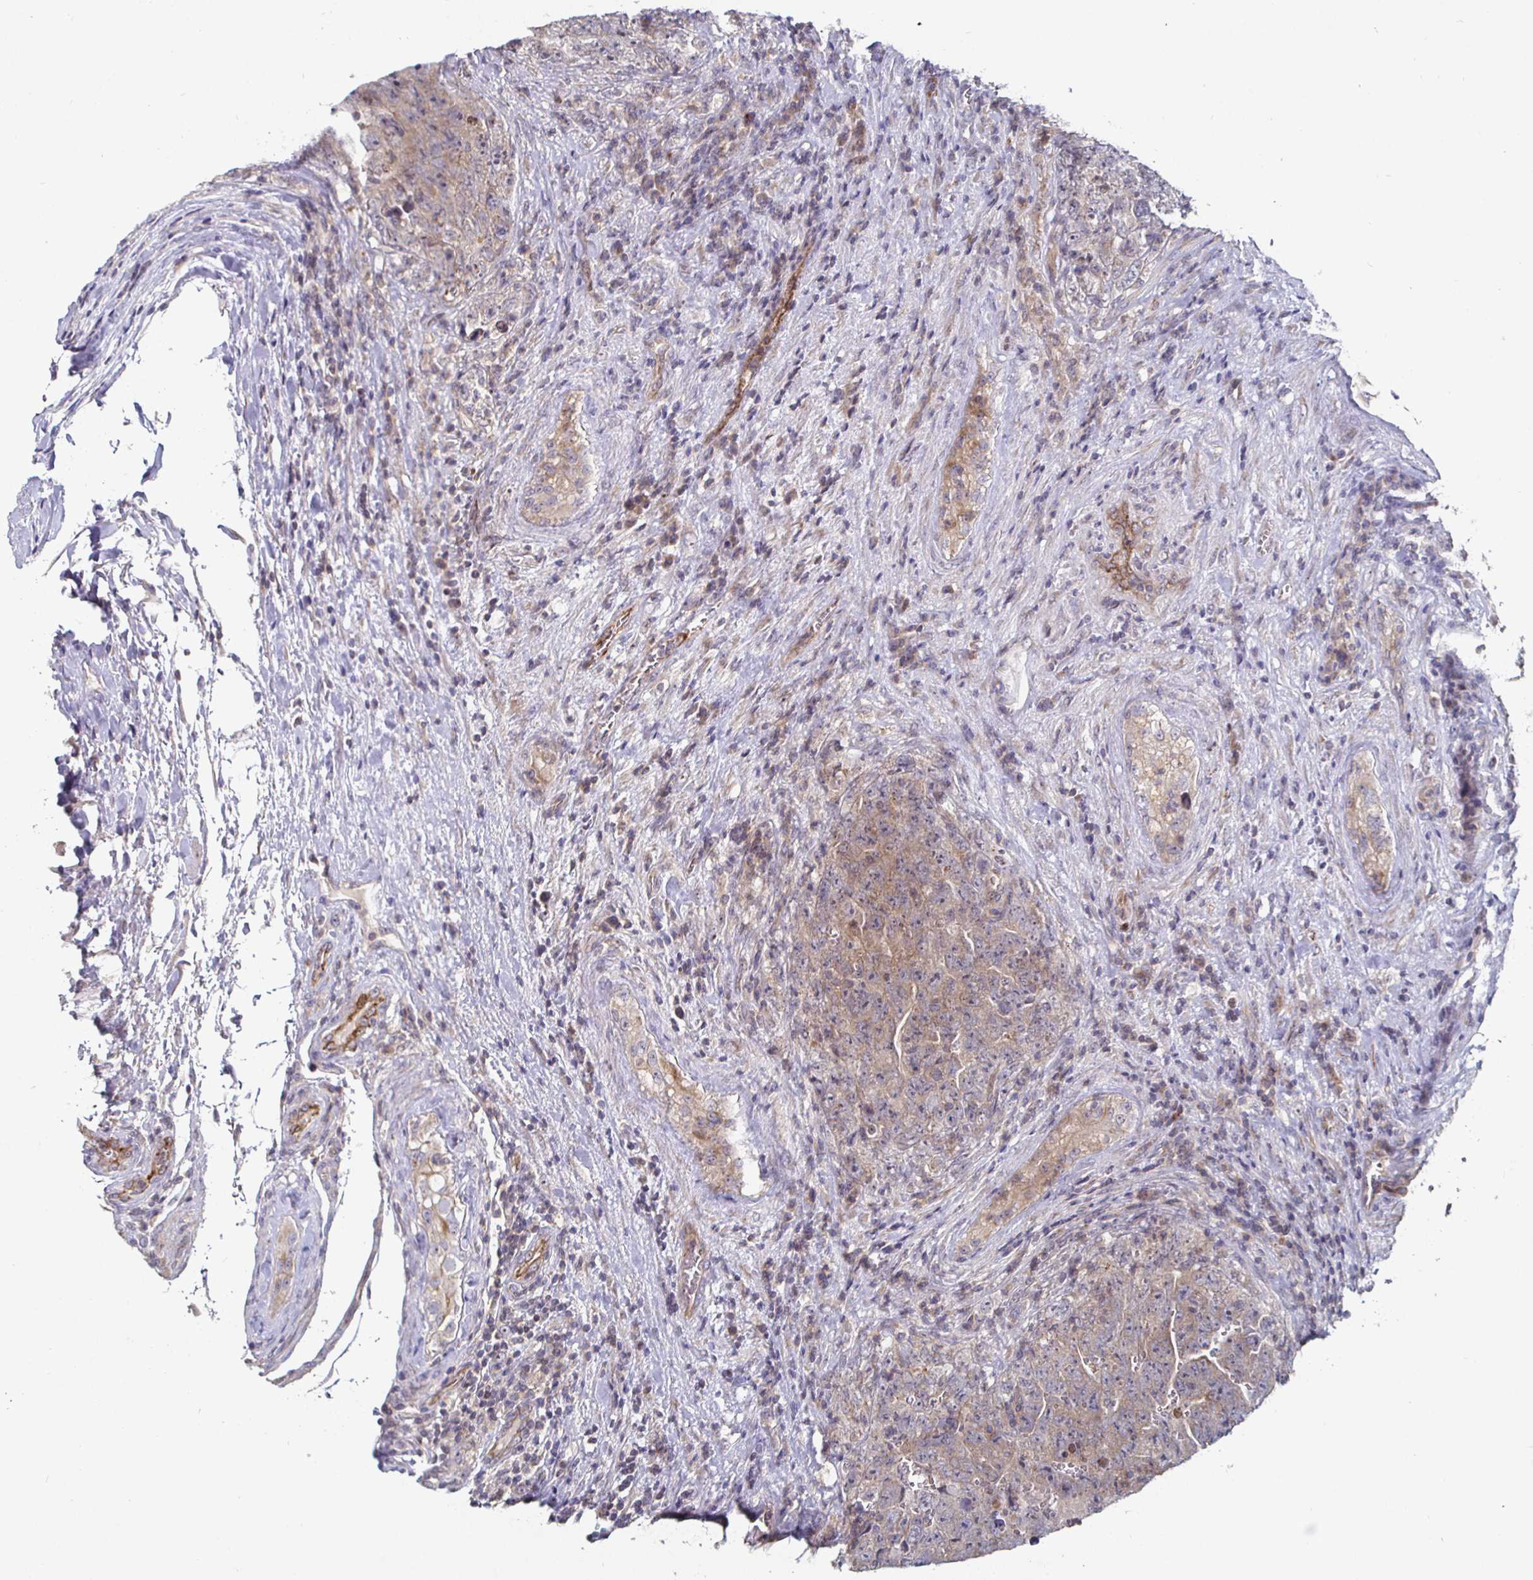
{"staining": {"intensity": "moderate", "quantity": ">75%", "location": "cytoplasmic/membranous"}, "tissue": "testis cancer", "cell_type": "Tumor cells", "image_type": "cancer", "snomed": [{"axis": "morphology", "description": "Carcinoma, Embryonal, NOS"}, {"axis": "topography", "description": "Testis"}], "caption": "Embryonal carcinoma (testis) was stained to show a protein in brown. There is medium levels of moderate cytoplasmic/membranous positivity in approximately >75% of tumor cells. (Brightfield microscopy of DAB IHC at high magnification).", "gene": "NRSN1", "patient": {"sex": "male", "age": 28}}